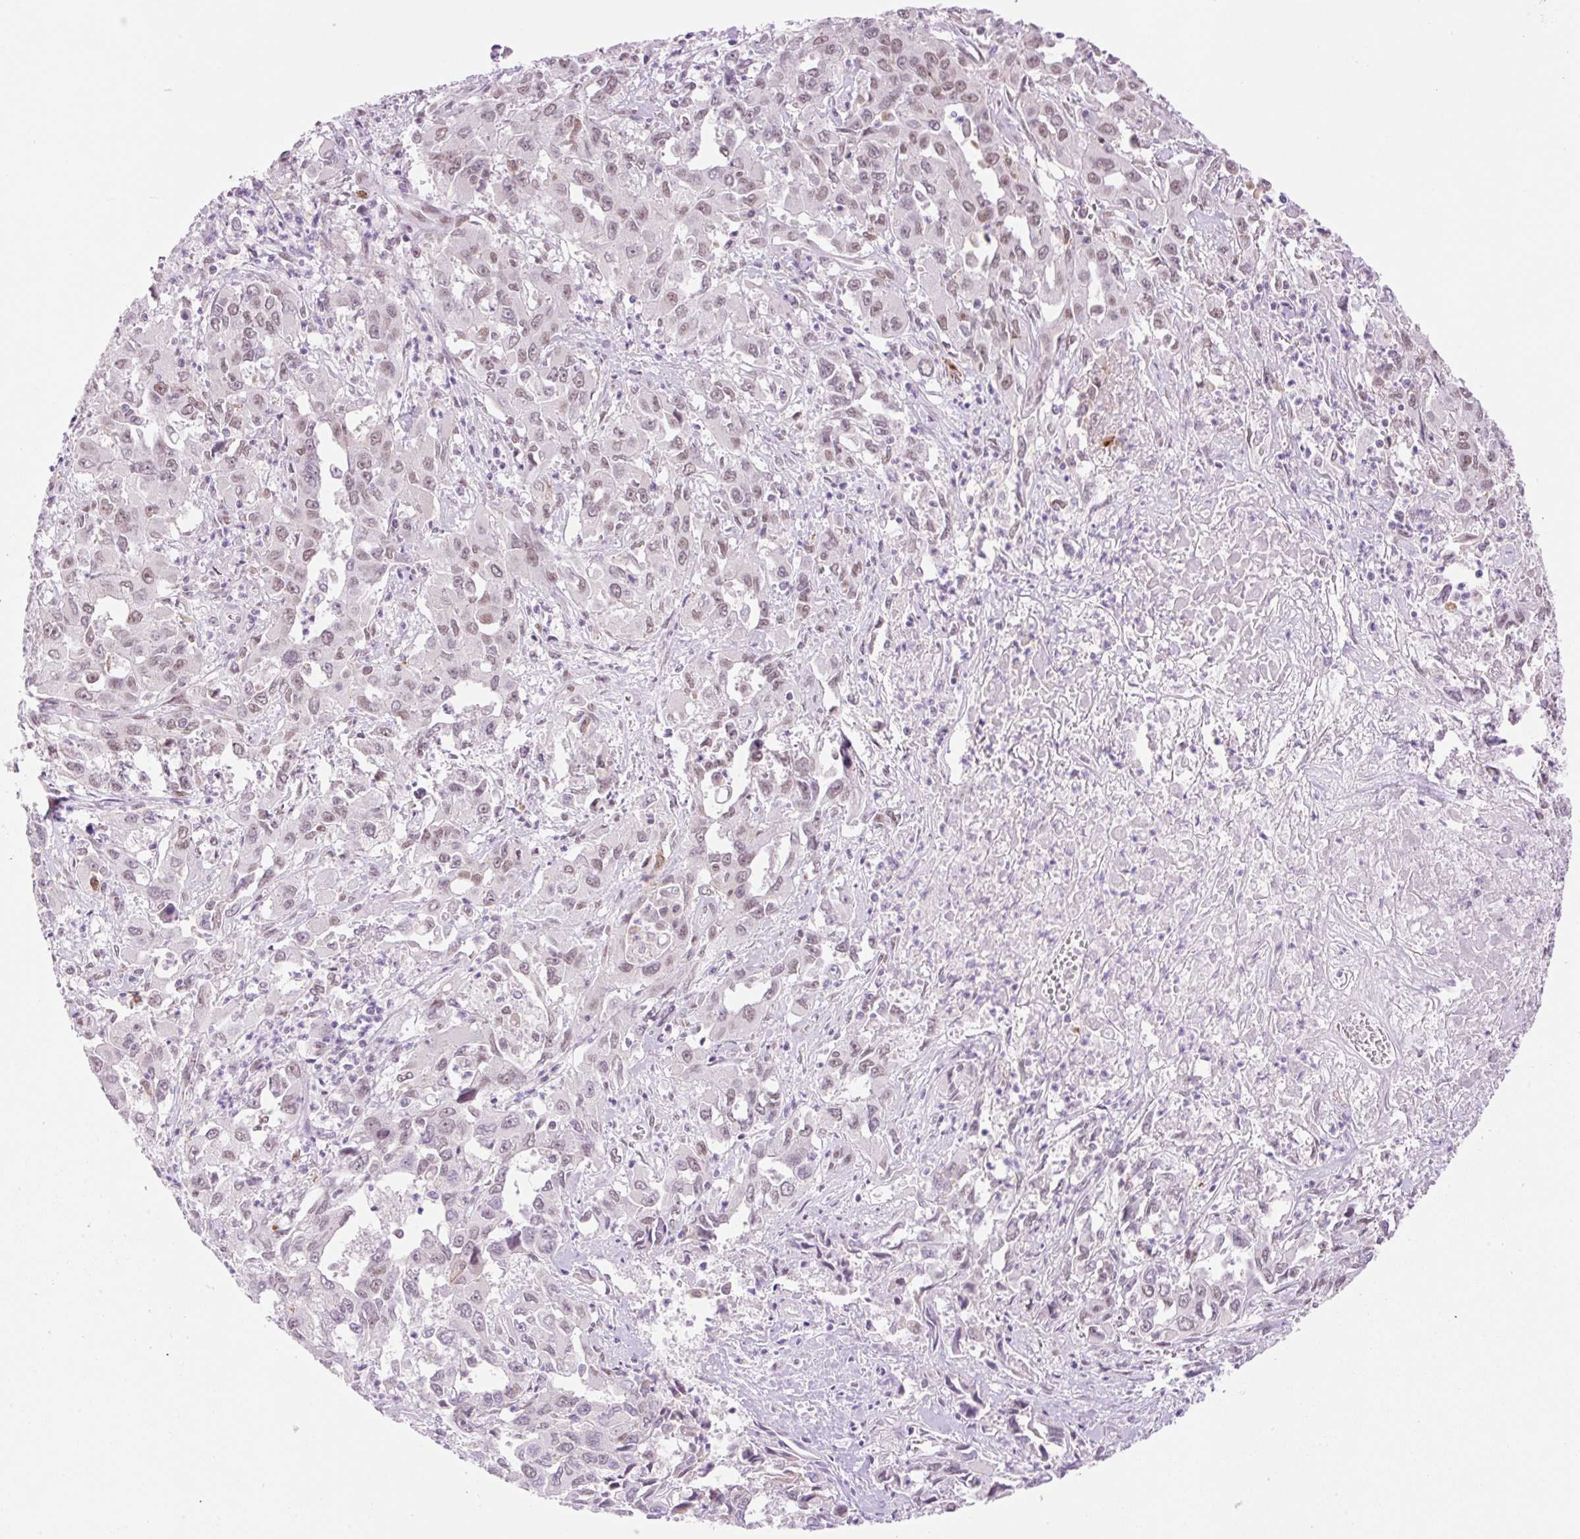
{"staining": {"intensity": "weak", "quantity": ">75%", "location": "nuclear"}, "tissue": "liver cancer", "cell_type": "Tumor cells", "image_type": "cancer", "snomed": [{"axis": "morphology", "description": "Carcinoma, Hepatocellular, NOS"}, {"axis": "topography", "description": "Liver"}], "caption": "Approximately >75% of tumor cells in human liver cancer (hepatocellular carcinoma) demonstrate weak nuclear protein expression as visualized by brown immunohistochemical staining.", "gene": "PALM3", "patient": {"sex": "male", "age": 63}}